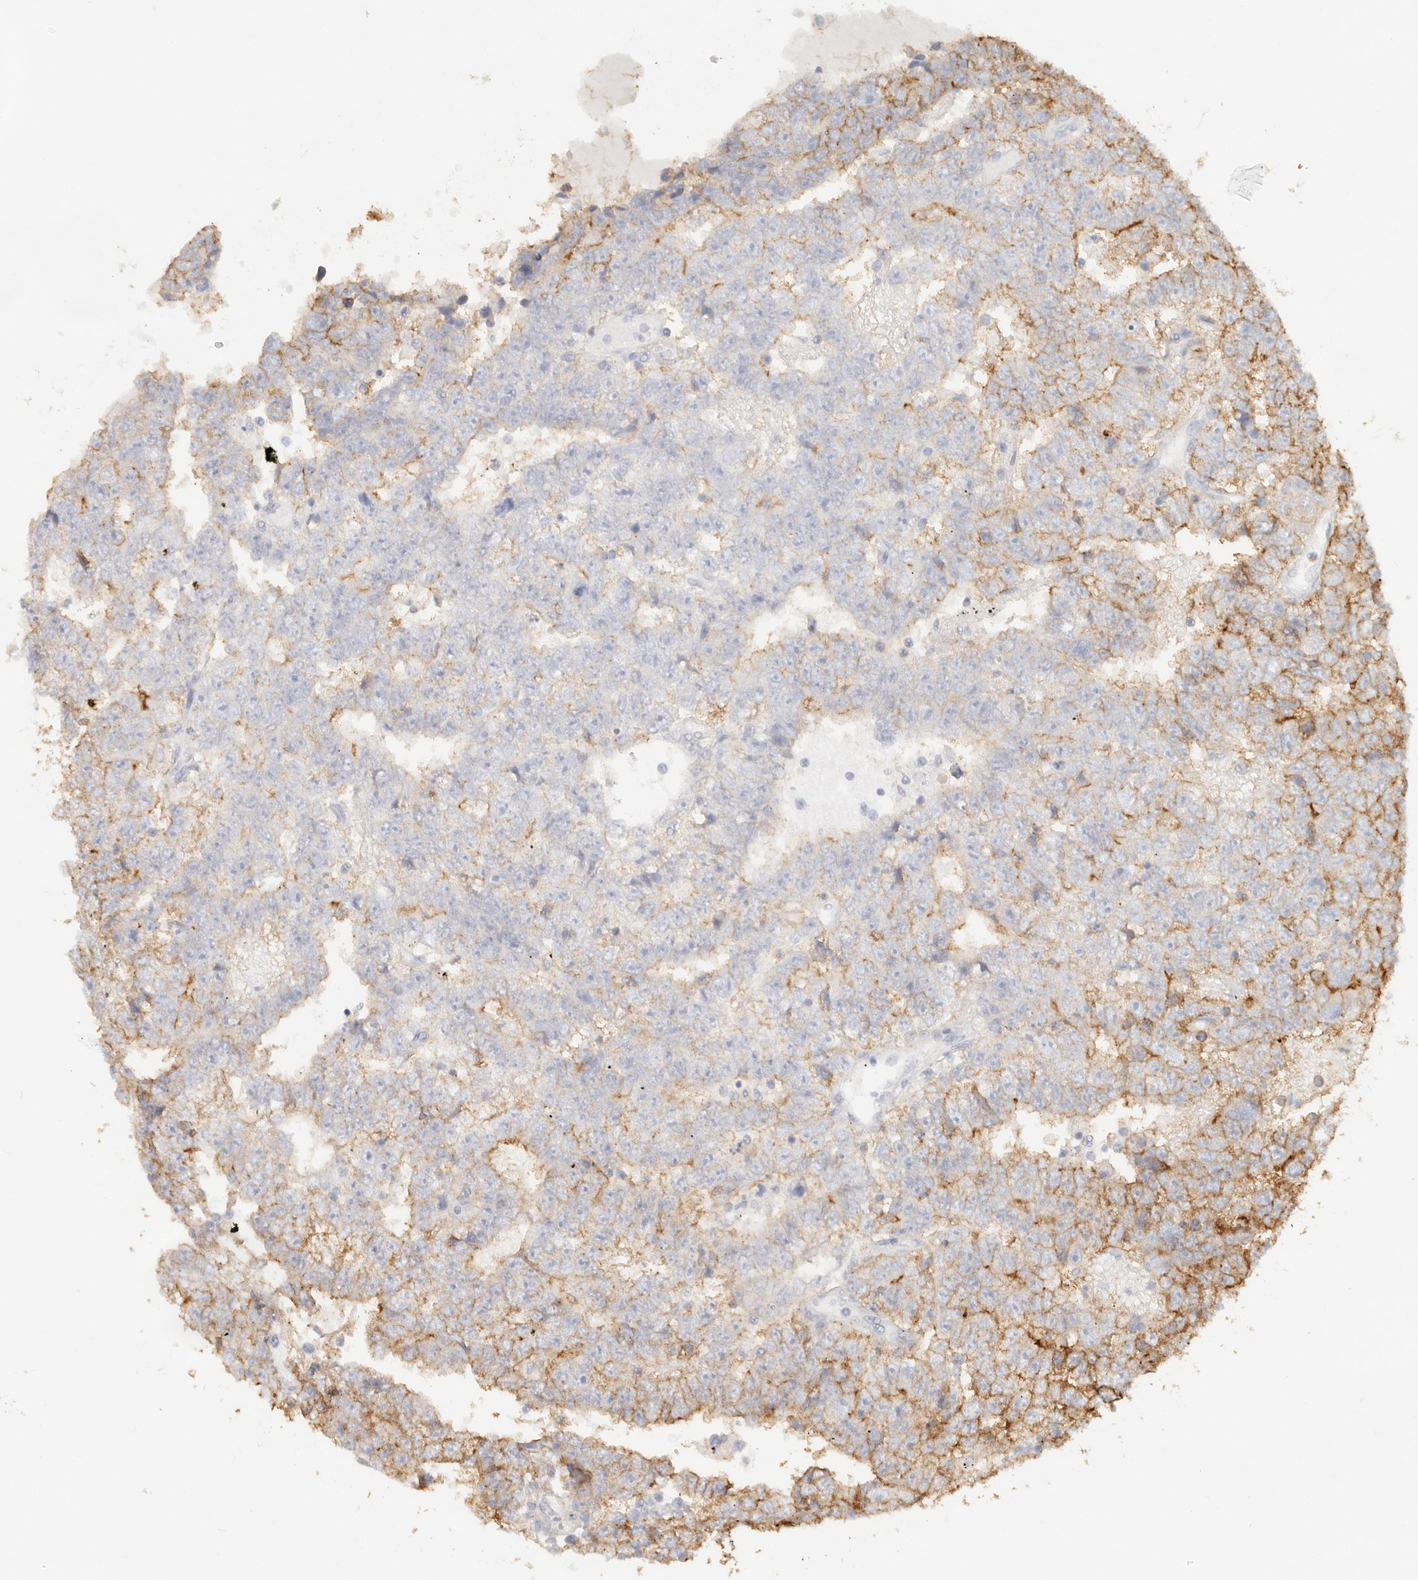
{"staining": {"intensity": "moderate", "quantity": "<25%", "location": "cytoplasmic/membranous"}, "tissue": "testis cancer", "cell_type": "Tumor cells", "image_type": "cancer", "snomed": [{"axis": "morphology", "description": "Carcinoma, Embryonal, NOS"}, {"axis": "topography", "description": "Testis"}], "caption": "About <25% of tumor cells in human embryonal carcinoma (testis) exhibit moderate cytoplasmic/membranous protein positivity as visualized by brown immunohistochemical staining.", "gene": "EPCAM", "patient": {"sex": "male", "age": 25}}